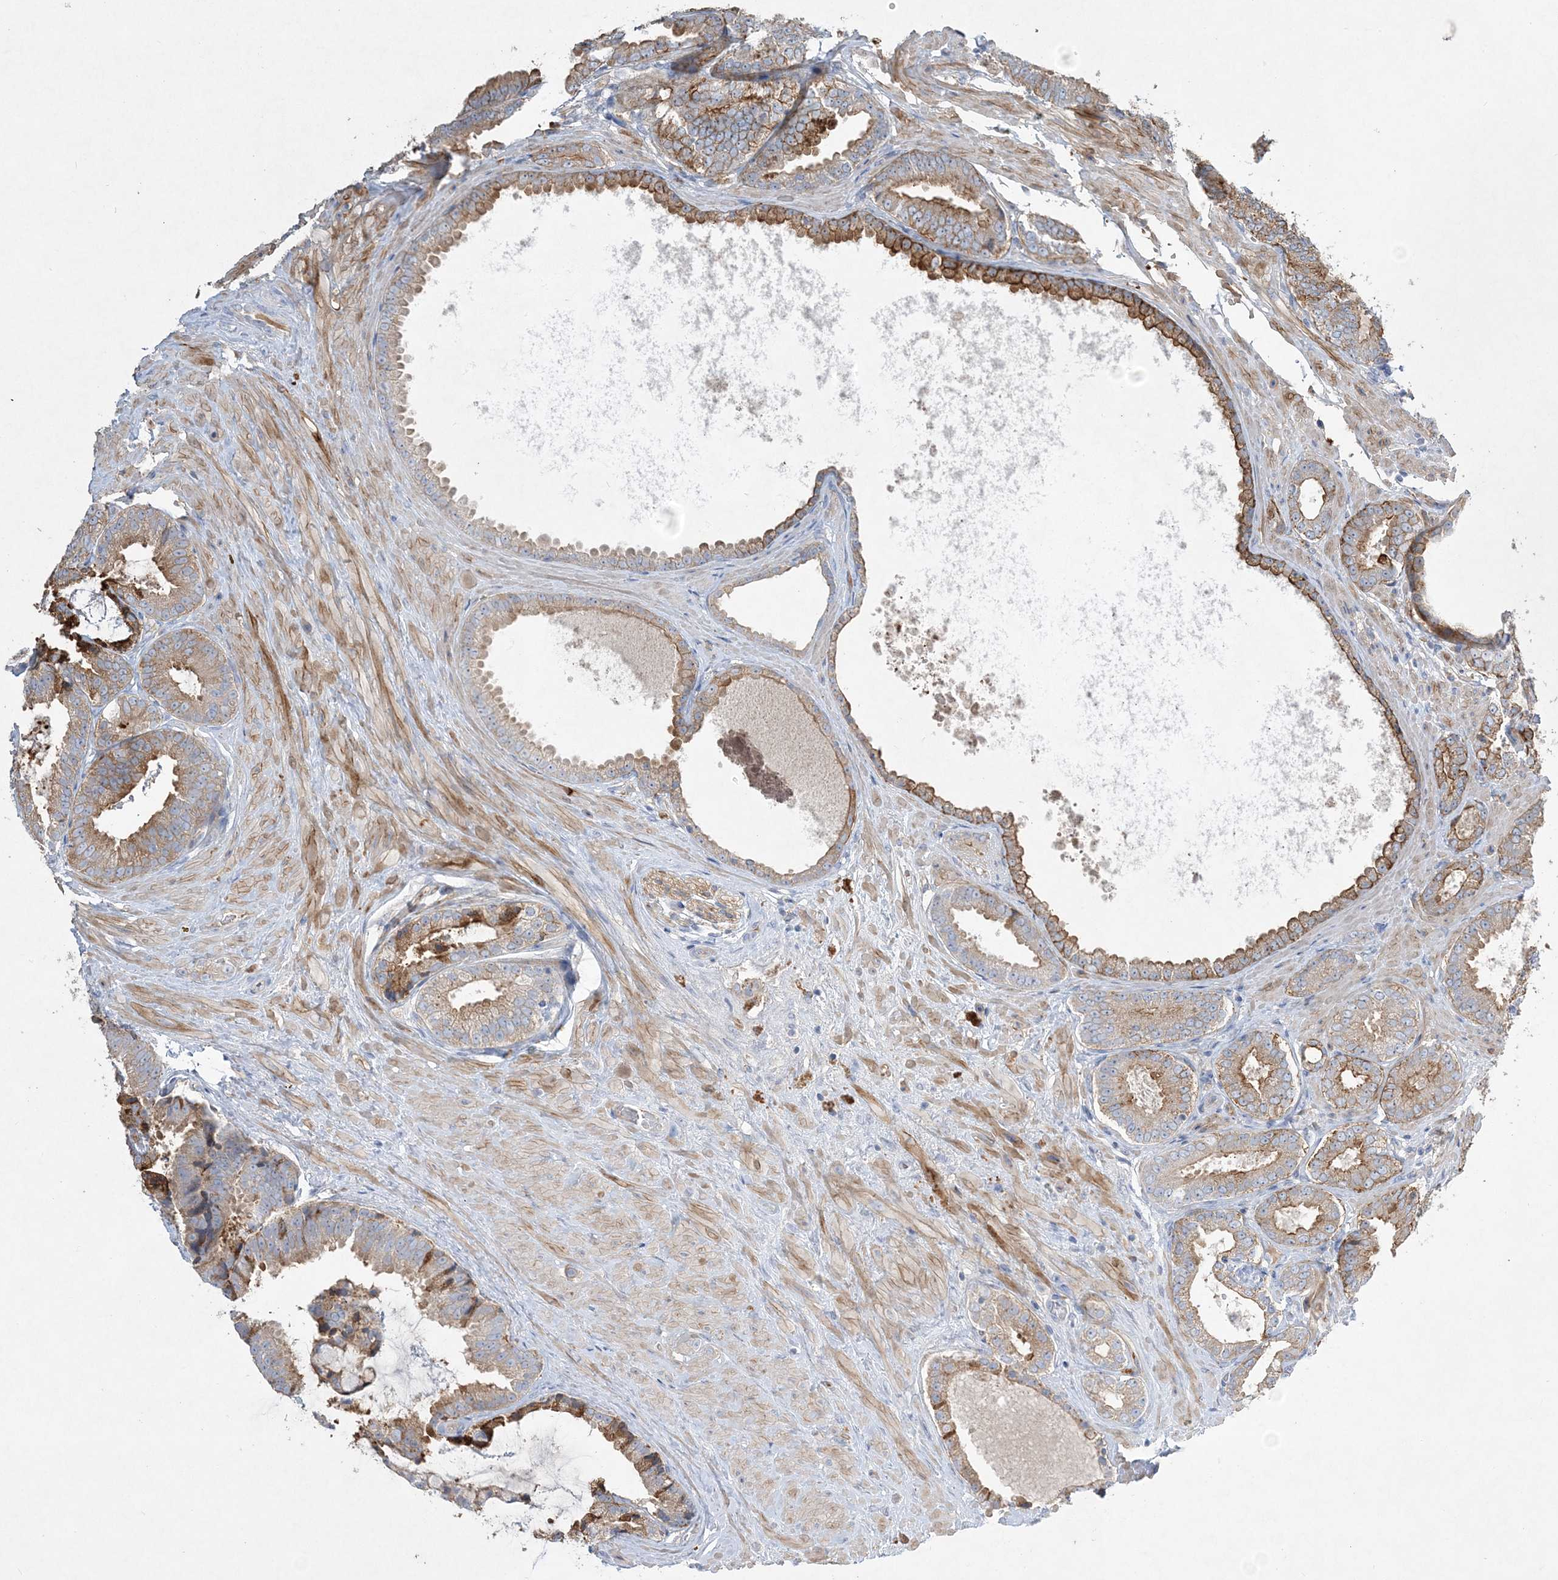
{"staining": {"intensity": "moderate", "quantity": "25%-75%", "location": "cytoplasmic/membranous"}, "tissue": "prostate cancer", "cell_type": "Tumor cells", "image_type": "cancer", "snomed": [{"axis": "morphology", "description": "Adenocarcinoma, Low grade"}, {"axis": "topography", "description": "Prostate"}], "caption": "Immunohistochemistry (DAB) staining of adenocarcinoma (low-grade) (prostate) reveals moderate cytoplasmic/membranous protein staining in approximately 25%-75% of tumor cells.", "gene": "ADCK2", "patient": {"sex": "male", "age": 71}}